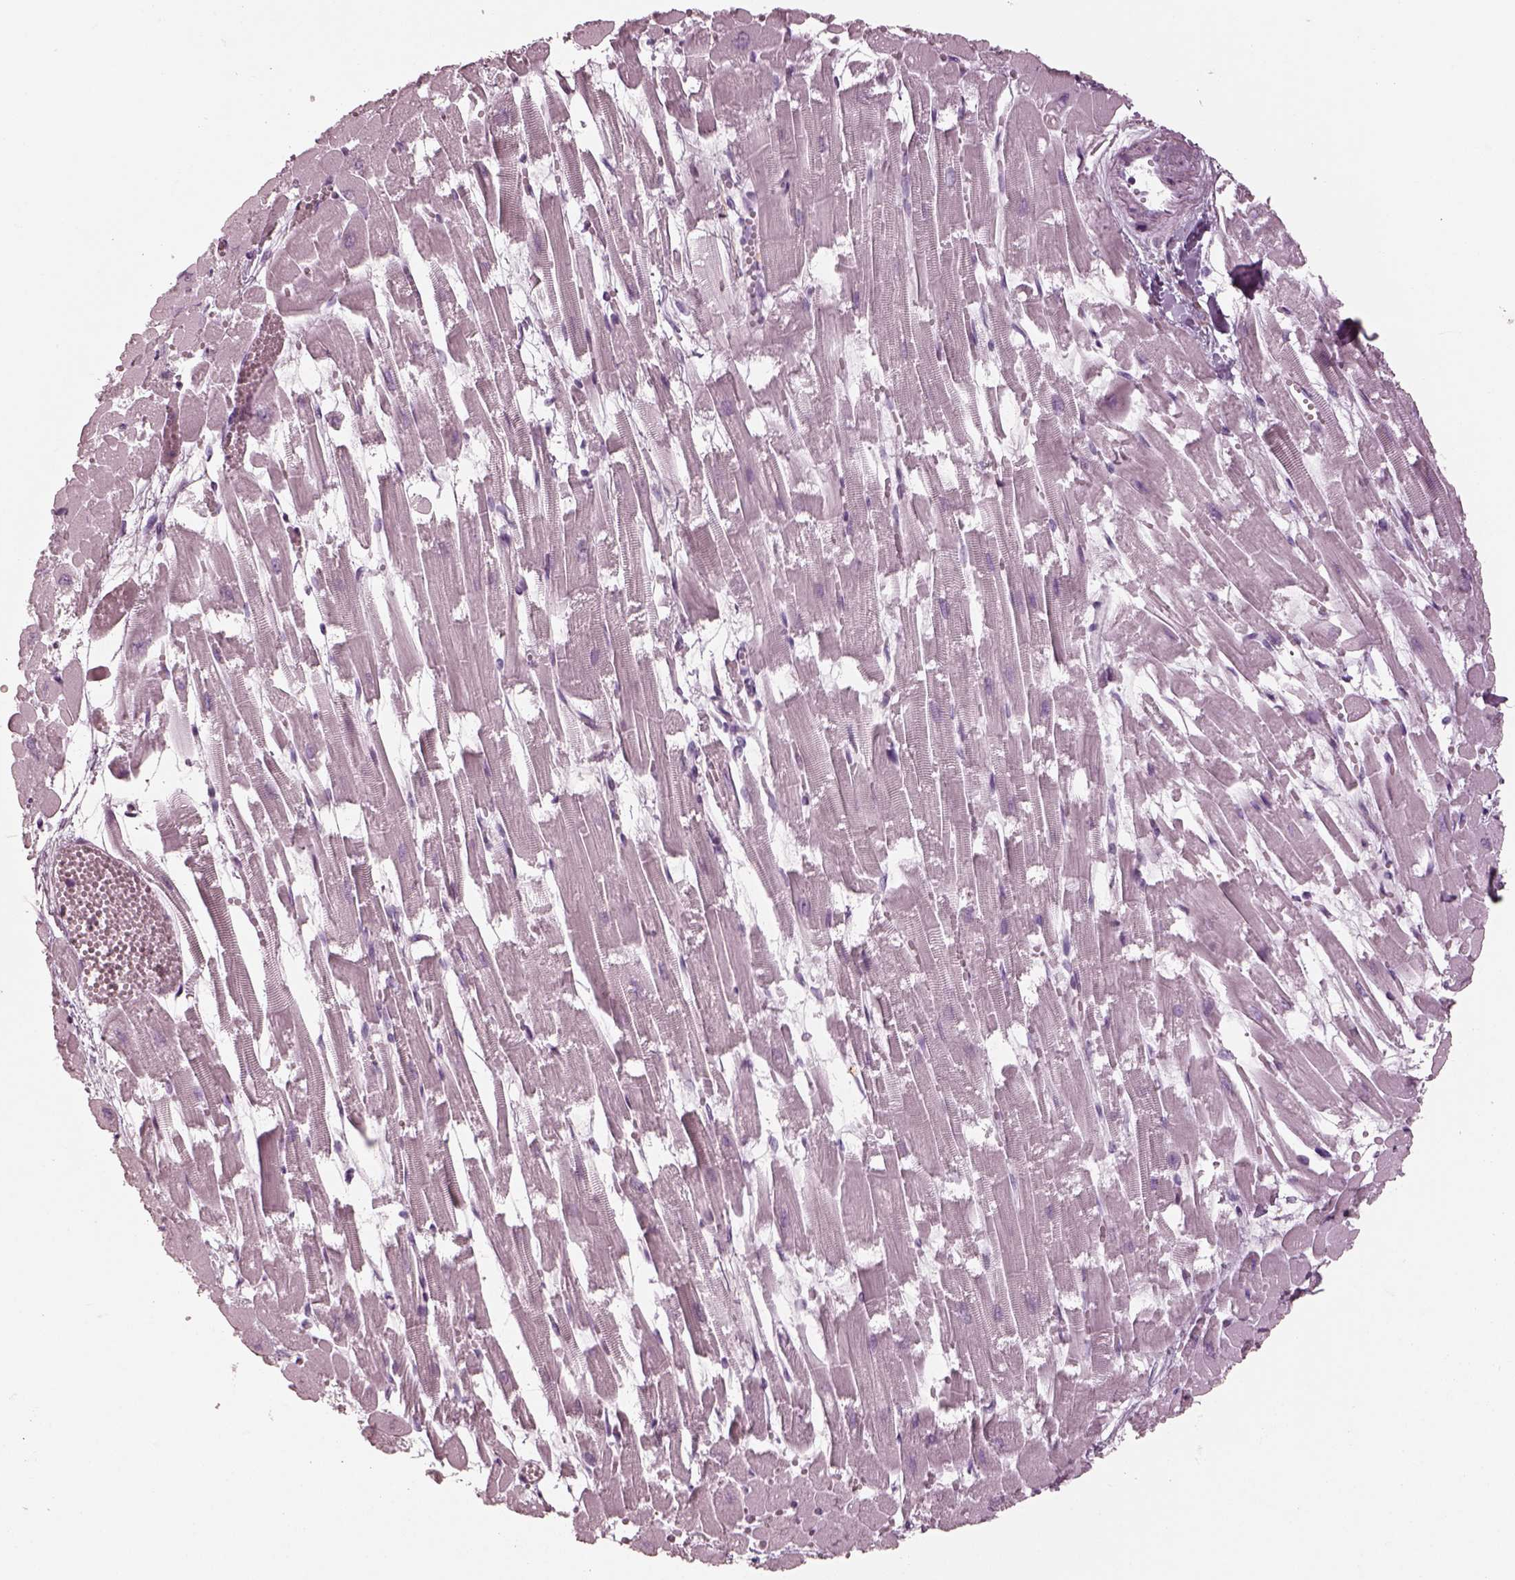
{"staining": {"intensity": "negative", "quantity": "none", "location": "none"}, "tissue": "heart muscle", "cell_type": "Cardiomyocytes", "image_type": "normal", "snomed": [{"axis": "morphology", "description": "Normal tissue, NOS"}, {"axis": "topography", "description": "Heart"}], "caption": "Immunohistochemistry (IHC) micrograph of benign heart muscle: heart muscle stained with DAB (3,3'-diaminobenzidine) exhibits no significant protein expression in cardiomyocytes.", "gene": "ENSG00000289258", "patient": {"sex": "female", "age": 52}}